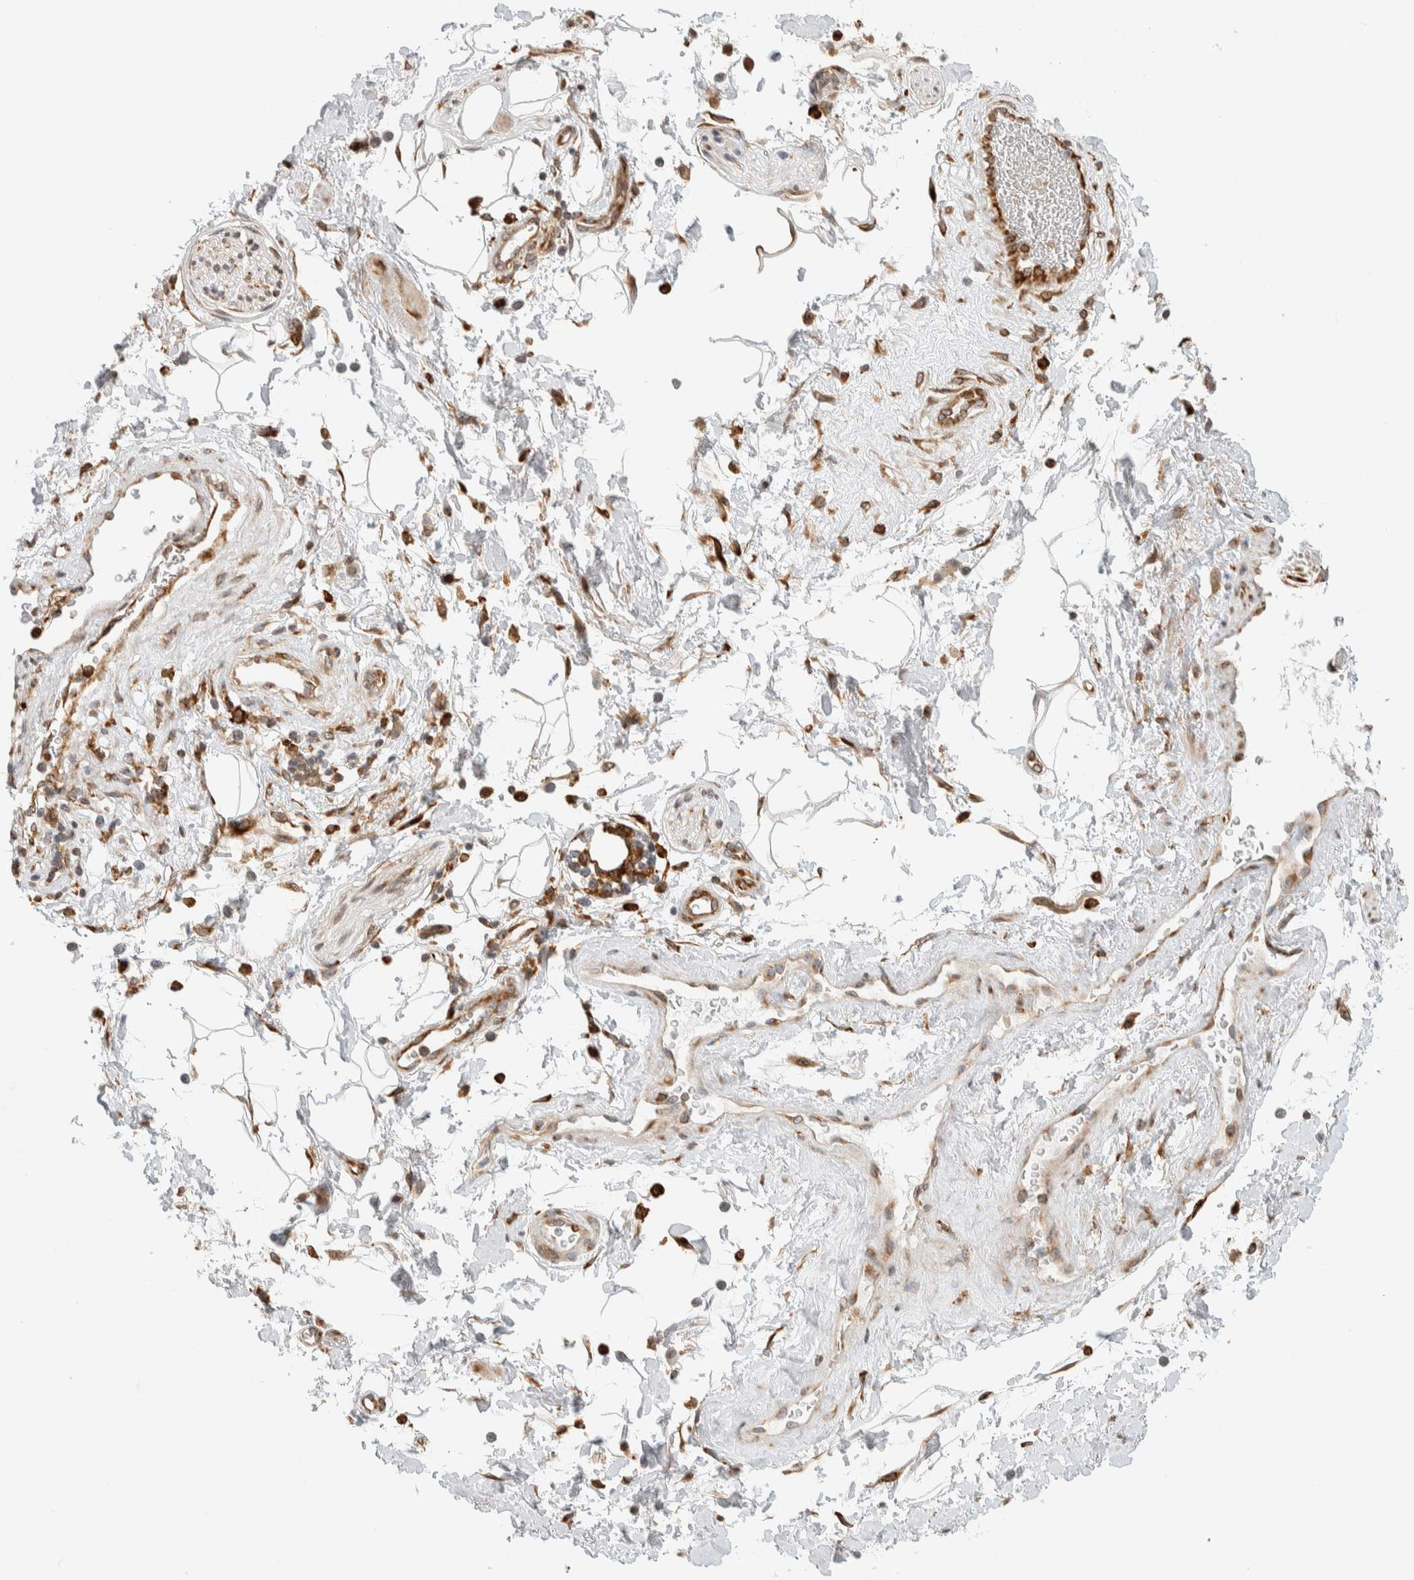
{"staining": {"intensity": "negative", "quantity": "none", "location": "none"}, "tissue": "adipose tissue", "cell_type": "Adipocytes", "image_type": "normal", "snomed": [{"axis": "morphology", "description": "Normal tissue, NOS"}, {"axis": "topography", "description": "Soft tissue"}, {"axis": "topography", "description": "Peripheral nerve tissue"}], "caption": "A photomicrograph of adipose tissue stained for a protein displays no brown staining in adipocytes. (DAB IHC with hematoxylin counter stain).", "gene": "LLGL2", "patient": {"sex": "female", "age": 71}}